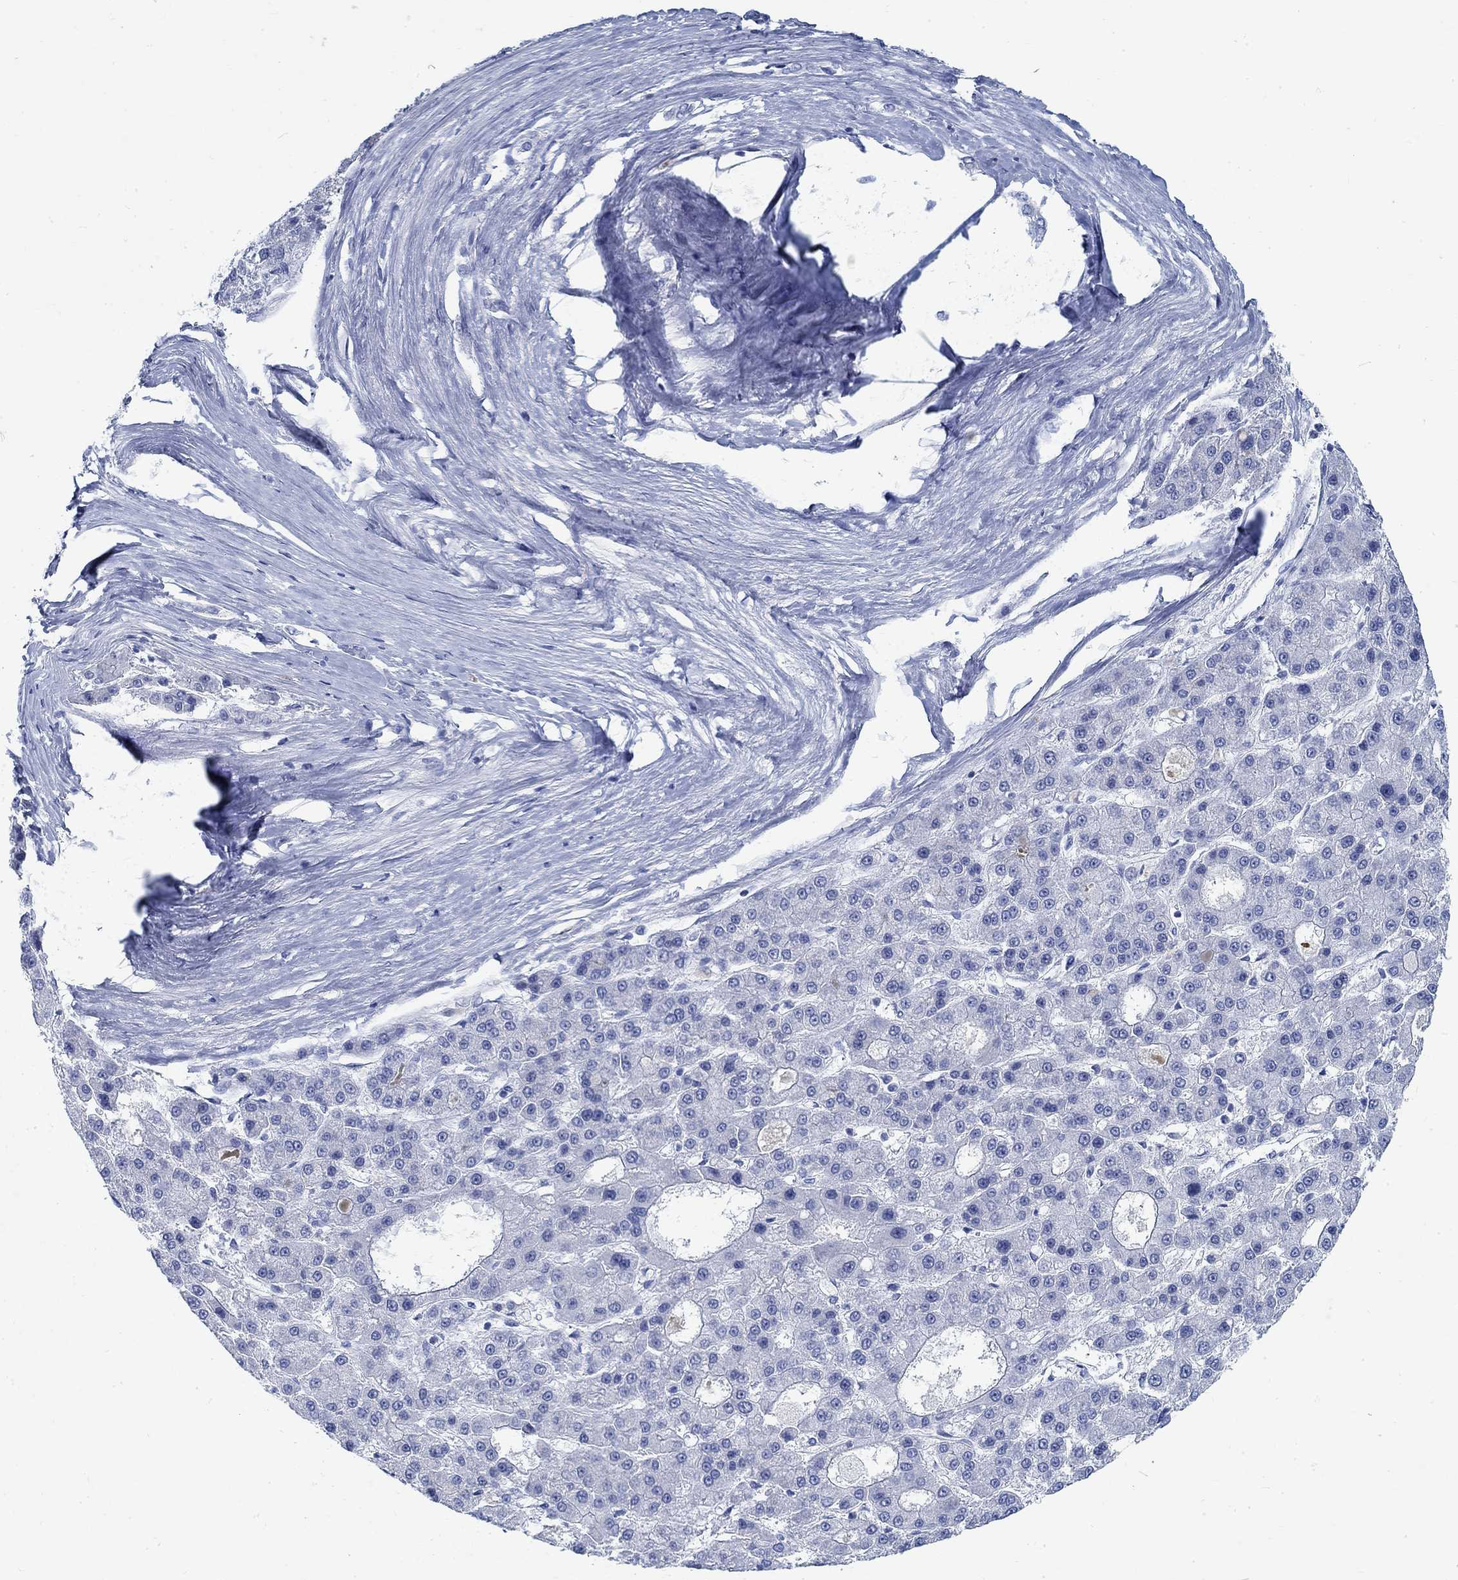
{"staining": {"intensity": "negative", "quantity": "none", "location": "none"}, "tissue": "liver cancer", "cell_type": "Tumor cells", "image_type": "cancer", "snomed": [{"axis": "morphology", "description": "Carcinoma, Hepatocellular, NOS"}, {"axis": "topography", "description": "Liver"}], "caption": "Immunohistochemistry (IHC) photomicrograph of neoplastic tissue: human liver hepatocellular carcinoma stained with DAB (3,3'-diaminobenzidine) shows no significant protein expression in tumor cells.", "gene": "RBM20", "patient": {"sex": "male", "age": 70}}